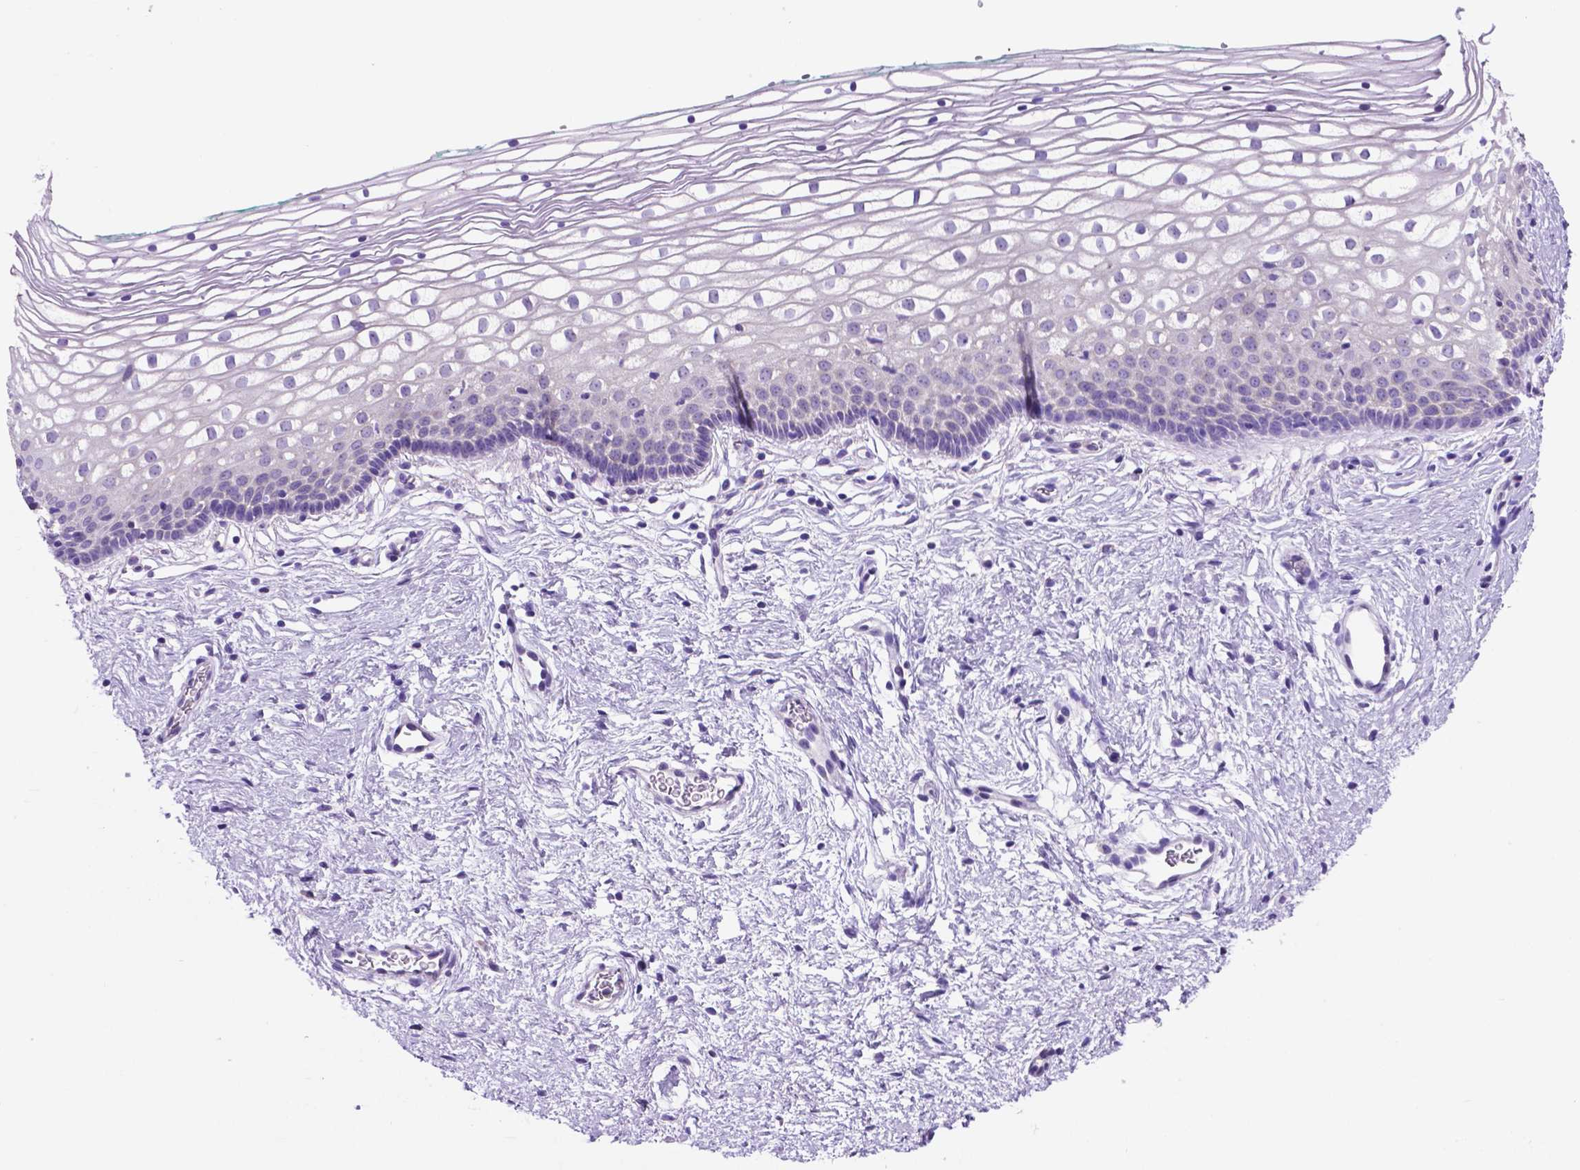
{"staining": {"intensity": "negative", "quantity": "none", "location": "none"}, "tissue": "vagina", "cell_type": "Squamous epithelial cells", "image_type": "normal", "snomed": [{"axis": "morphology", "description": "Normal tissue, NOS"}, {"axis": "topography", "description": "Vagina"}], "caption": "Vagina stained for a protein using immunohistochemistry (IHC) displays no expression squamous epithelial cells.", "gene": "SPDYA", "patient": {"sex": "female", "age": 36}}